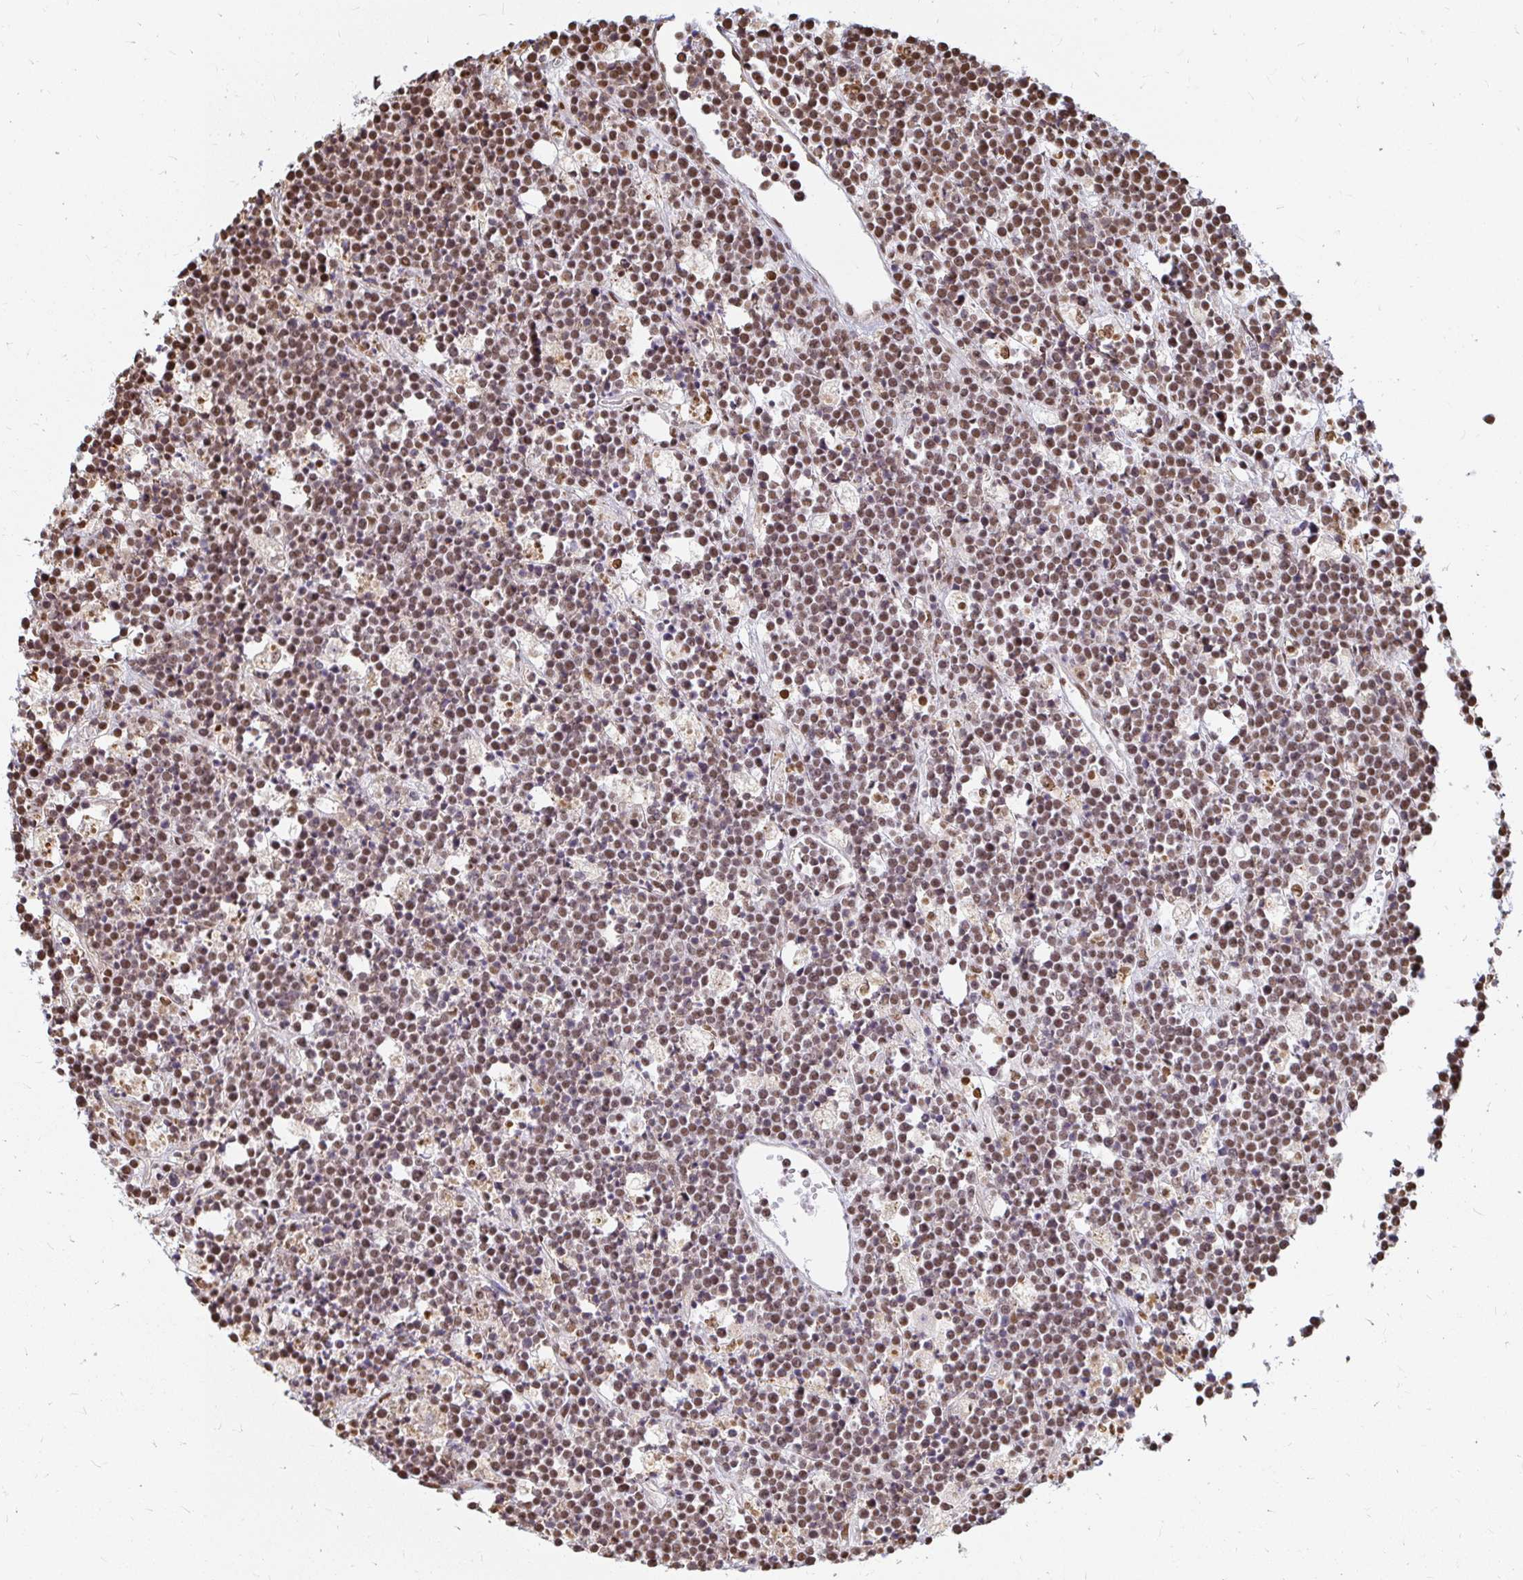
{"staining": {"intensity": "moderate", "quantity": ">75%", "location": "nuclear"}, "tissue": "lymphoma", "cell_type": "Tumor cells", "image_type": "cancer", "snomed": [{"axis": "morphology", "description": "Malignant lymphoma, non-Hodgkin's type, High grade"}, {"axis": "topography", "description": "Ovary"}], "caption": "Immunohistochemical staining of human lymphoma shows medium levels of moderate nuclear protein expression in approximately >75% of tumor cells.", "gene": "HNRNPU", "patient": {"sex": "female", "age": 56}}